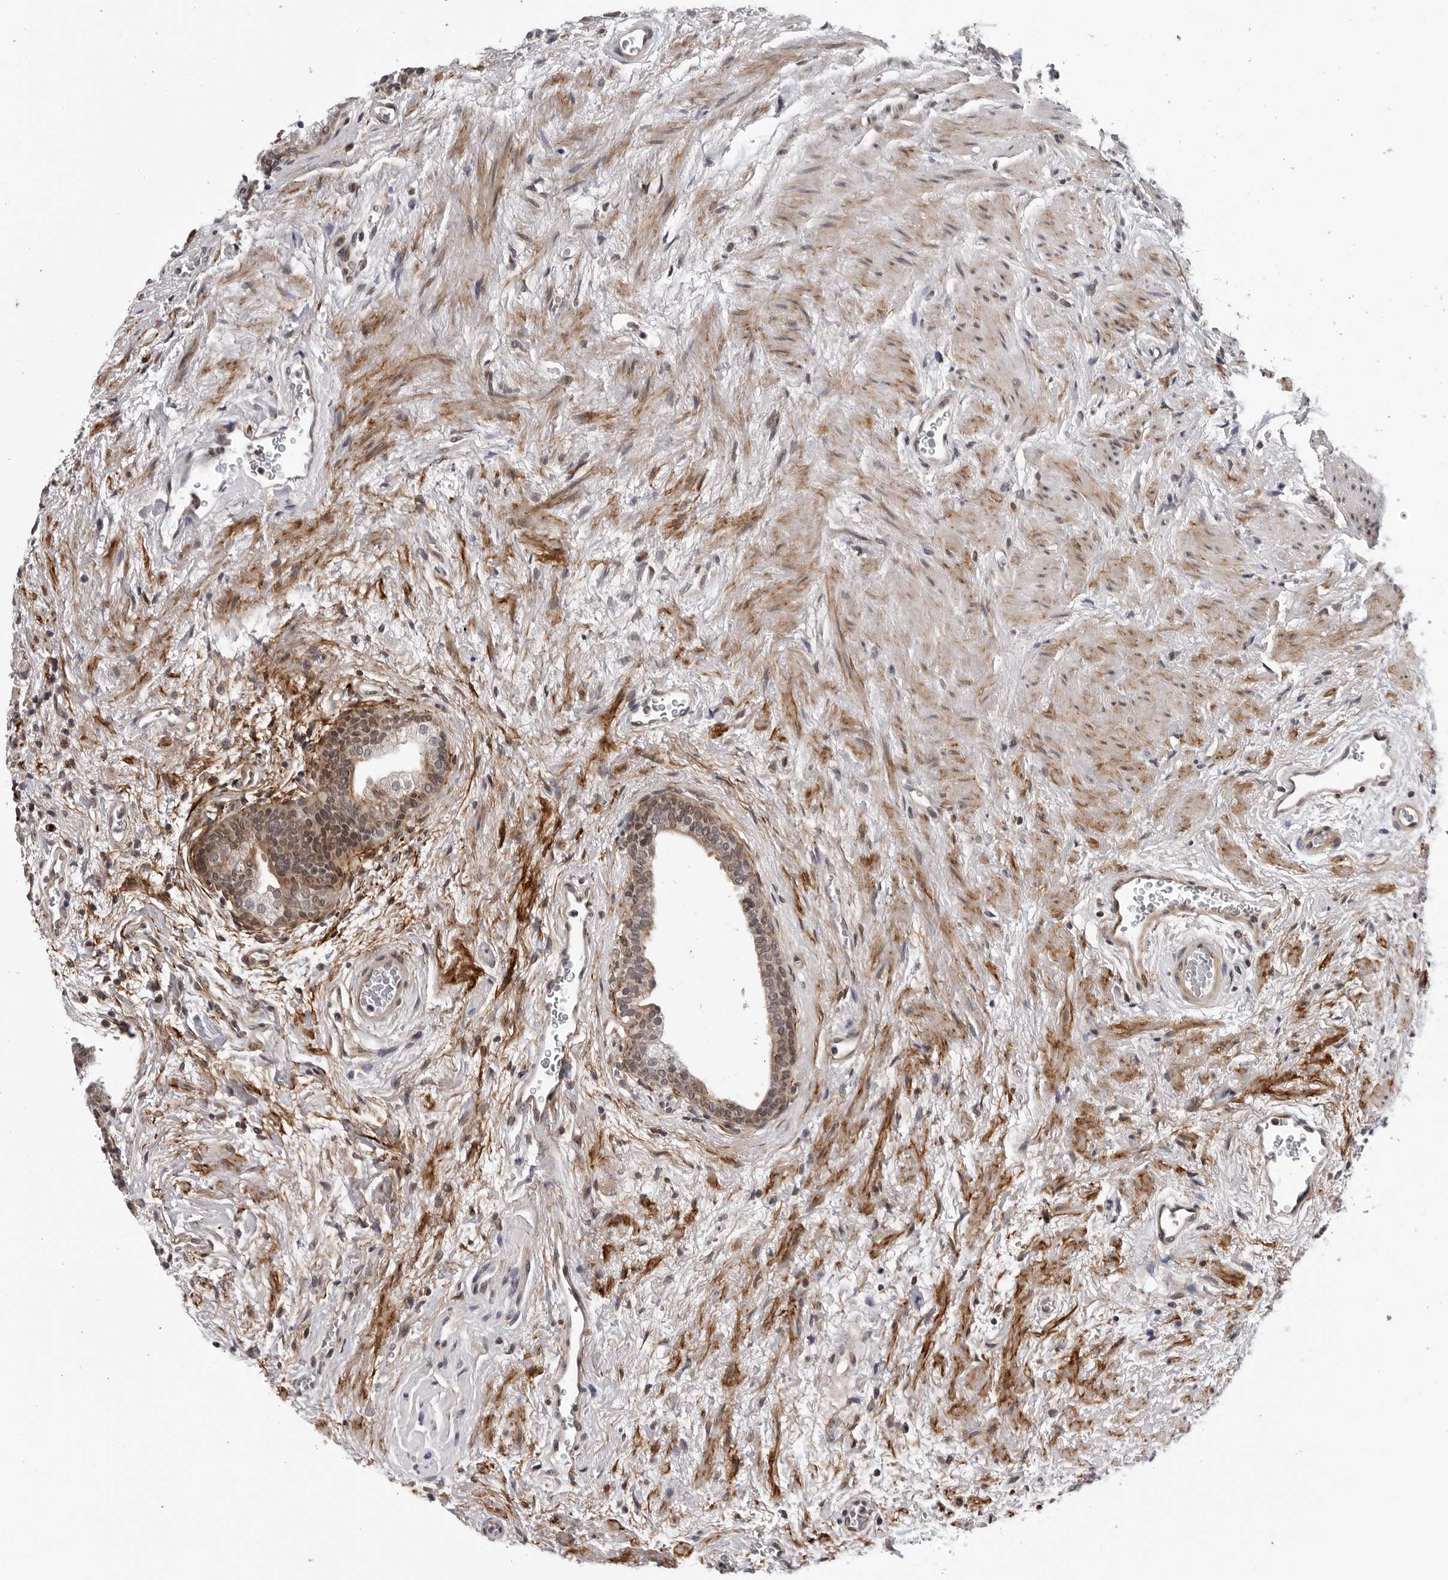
{"staining": {"intensity": "weak", "quantity": "25%-75%", "location": "cytoplasmic/membranous,nuclear"}, "tissue": "prostate", "cell_type": "Glandular cells", "image_type": "normal", "snomed": [{"axis": "morphology", "description": "Normal tissue, NOS"}, {"axis": "topography", "description": "Prostate"}], "caption": "Protein expression by IHC reveals weak cytoplasmic/membranous,nuclear staining in approximately 25%-75% of glandular cells in unremarkable prostate. Nuclei are stained in blue.", "gene": "KIAA1614", "patient": {"sex": "male", "age": 48}}